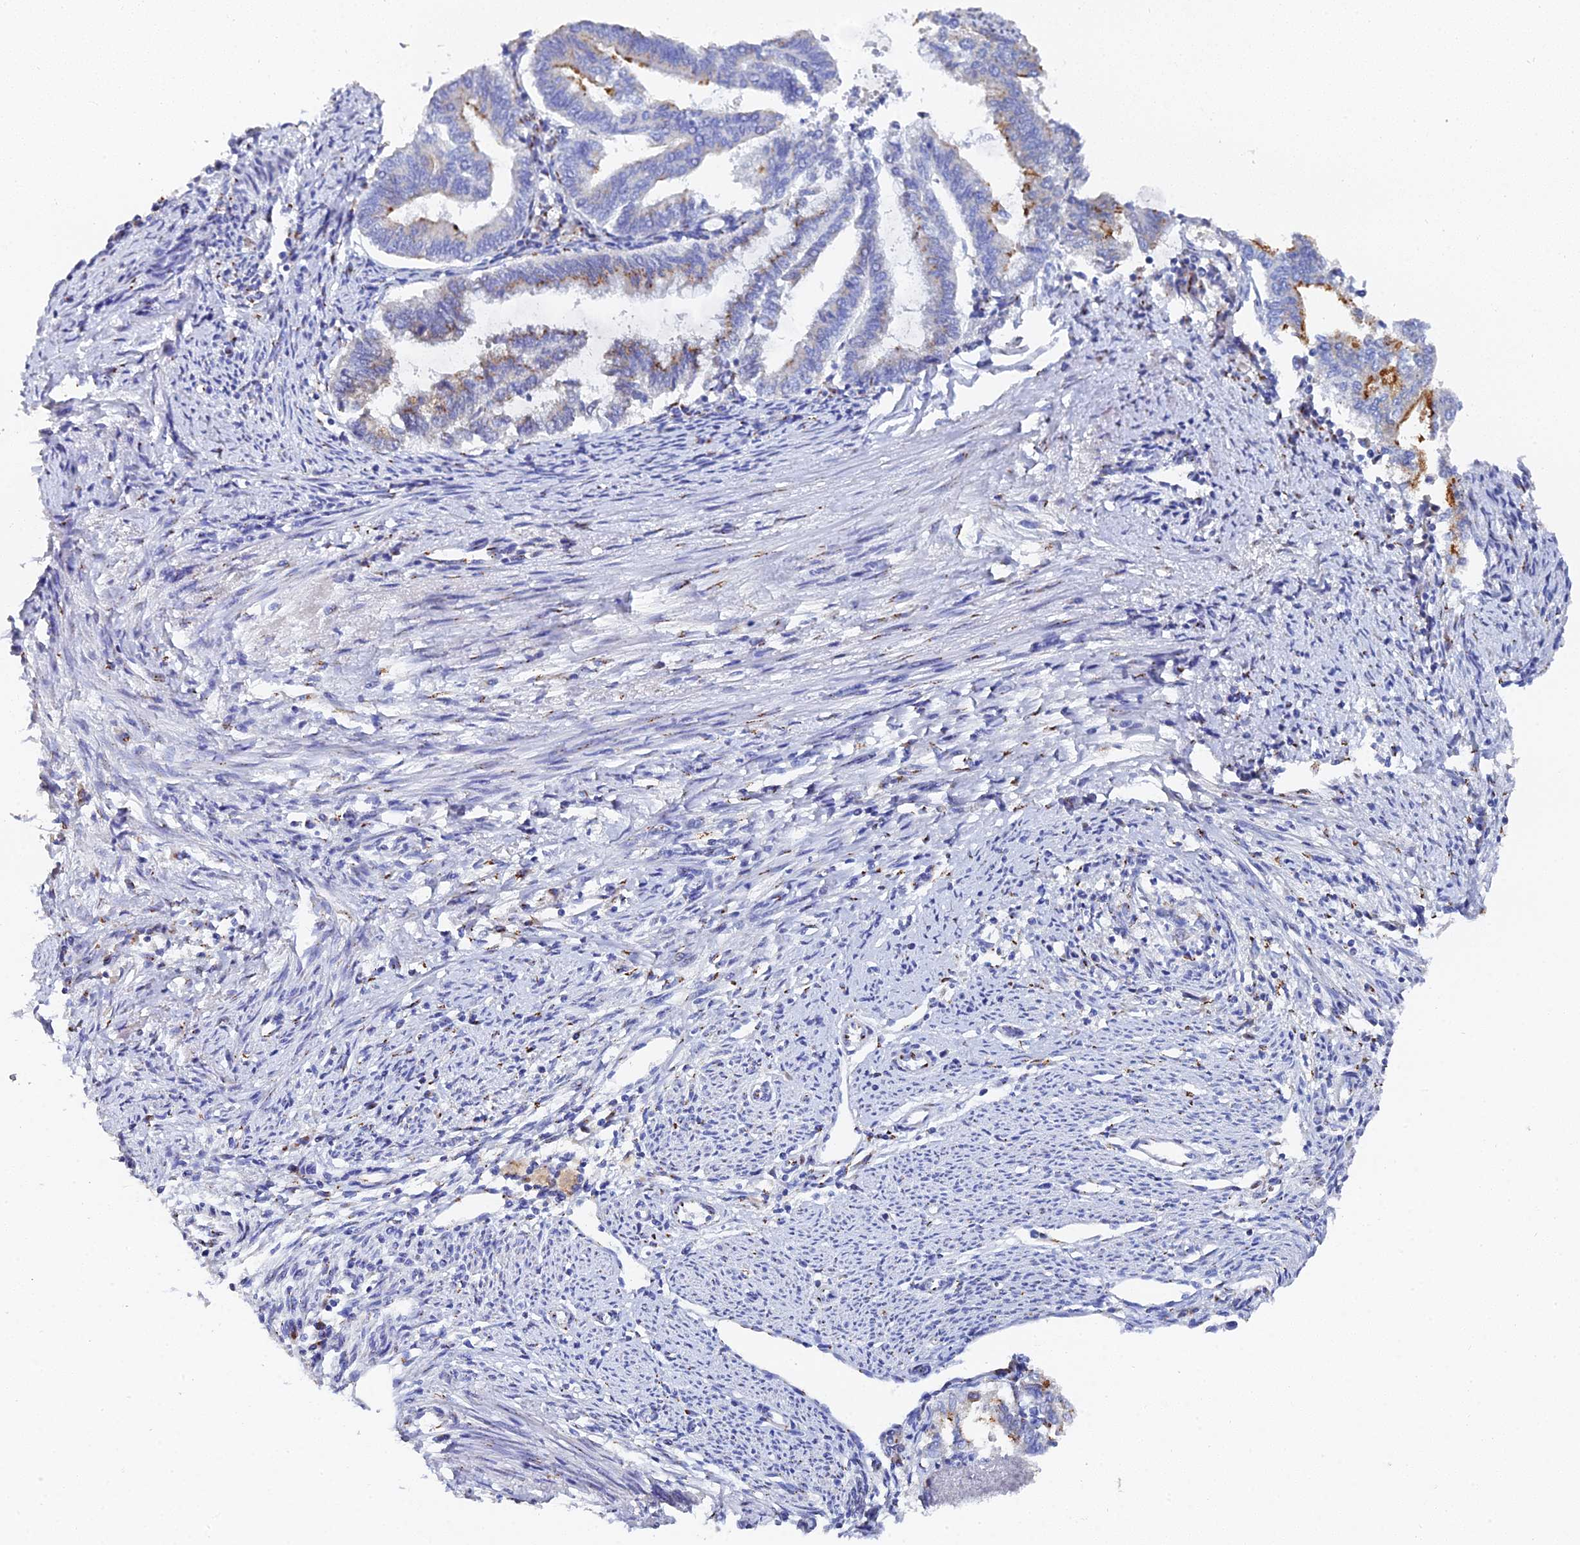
{"staining": {"intensity": "moderate", "quantity": "<25%", "location": "cytoplasmic/membranous"}, "tissue": "endometrial cancer", "cell_type": "Tumor cells", "image_type": "cancer", "snomed": [{"axis": "morphology", "description": "Adenocarcinoma, NOS"}, {"axis": "topography", "description": "Endometrium"}], "caption": "IHC of endometrial adenocarcinoma demonstrates low levels of moderate cytoplasmic/membranous positivity in about <25% of tumor cells.", "gene": "ENSG00000268674", "patient": {"sex": "female", "age": 79}}